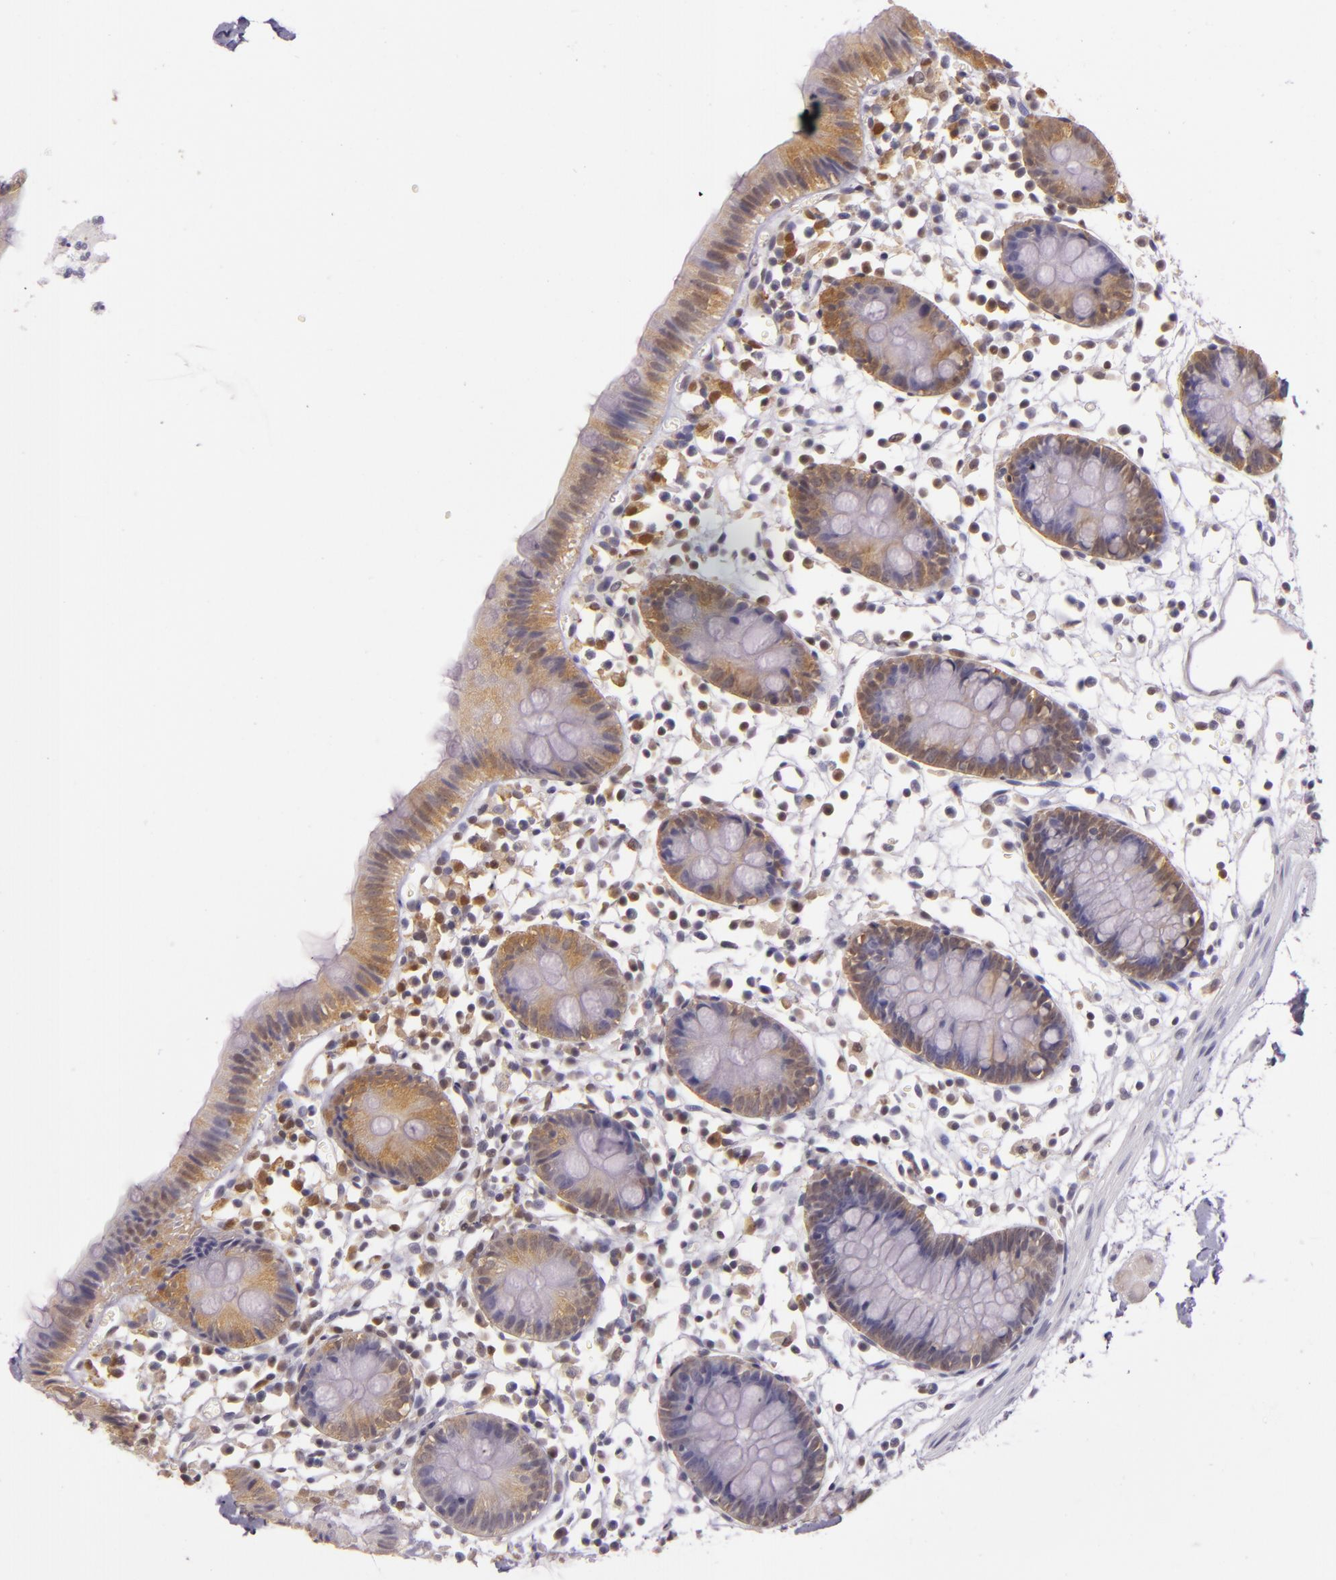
{"staining": {"intensity": "weak", "quantity": "<25%", "location": "nuclear"}, "tissue": "colon", "cell_type": "Endothelial cells", "image_type": "normal", "snomed": [{"axis": "morphology", "description": "Normal tissue, NOS"}, {"axis": "topography", "description": "Colon"}], "caption": "The histopathology image demonstrates no staining of endothelial cells in normal colon.", "gene": "HSPA8", "patient": {"sex": "male", "age": 14}}